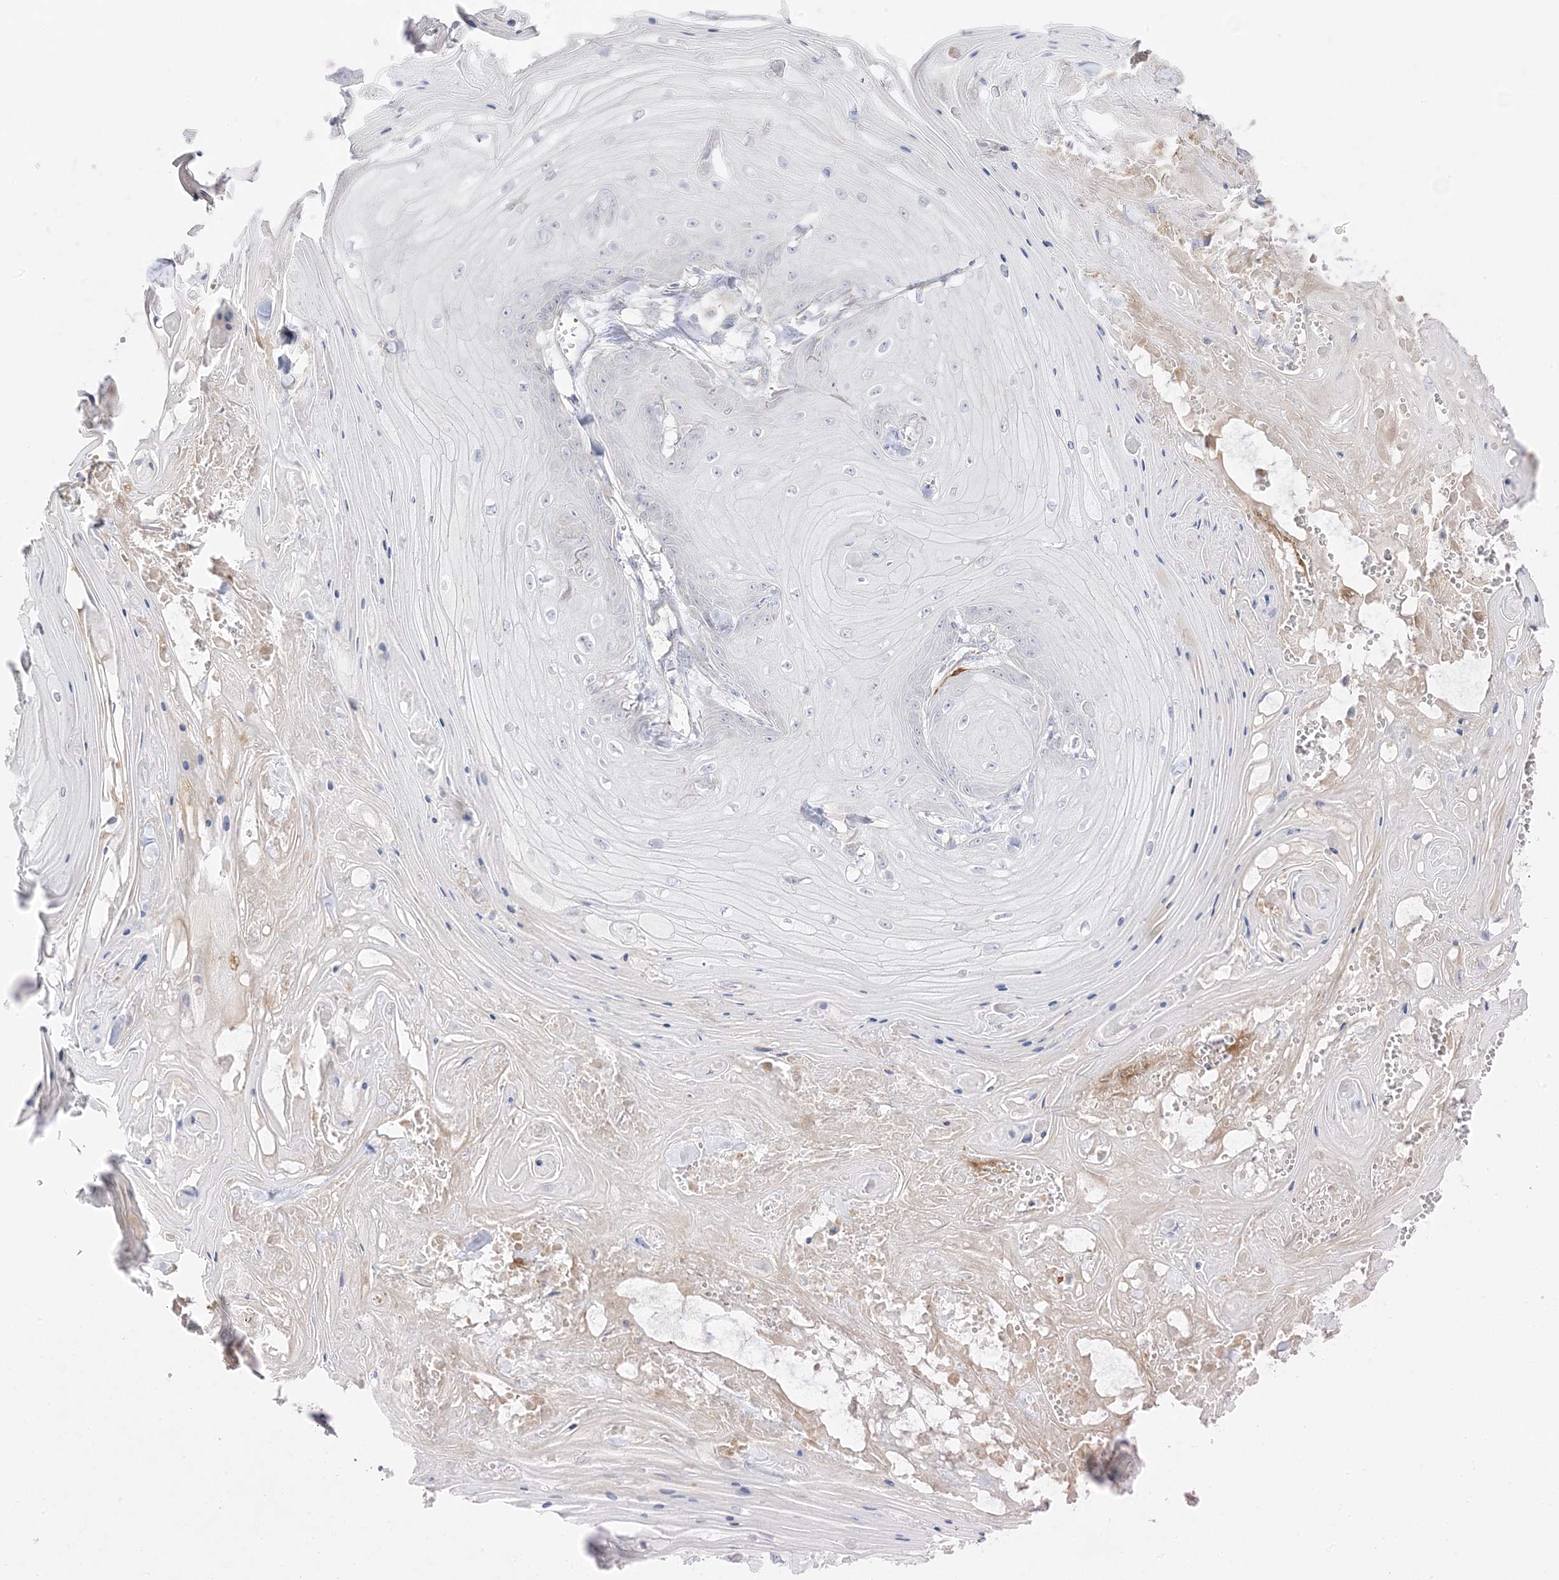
{"staining": {"intensity": "negative", "quantity": "none", "location": "none"}, "tissue": "skin cancer", "cell_type": "Tumor cells", "image_type": "cancer", "snomed": [{"axis": "morphology", "description": "Squamous cell carcinoma, NOS"}, {"axis": "topography", "description": "Skin"}], "caption": "An immunohistochemistry (IHC) histopathology image of skin cancer (squamous cell carcinoma) is shown. There is no staining in tumor cells of skin cancer (squamous cell carcinoma).", "gene": "TRANK1", "patient": {"sex": "male", "age": 74}}